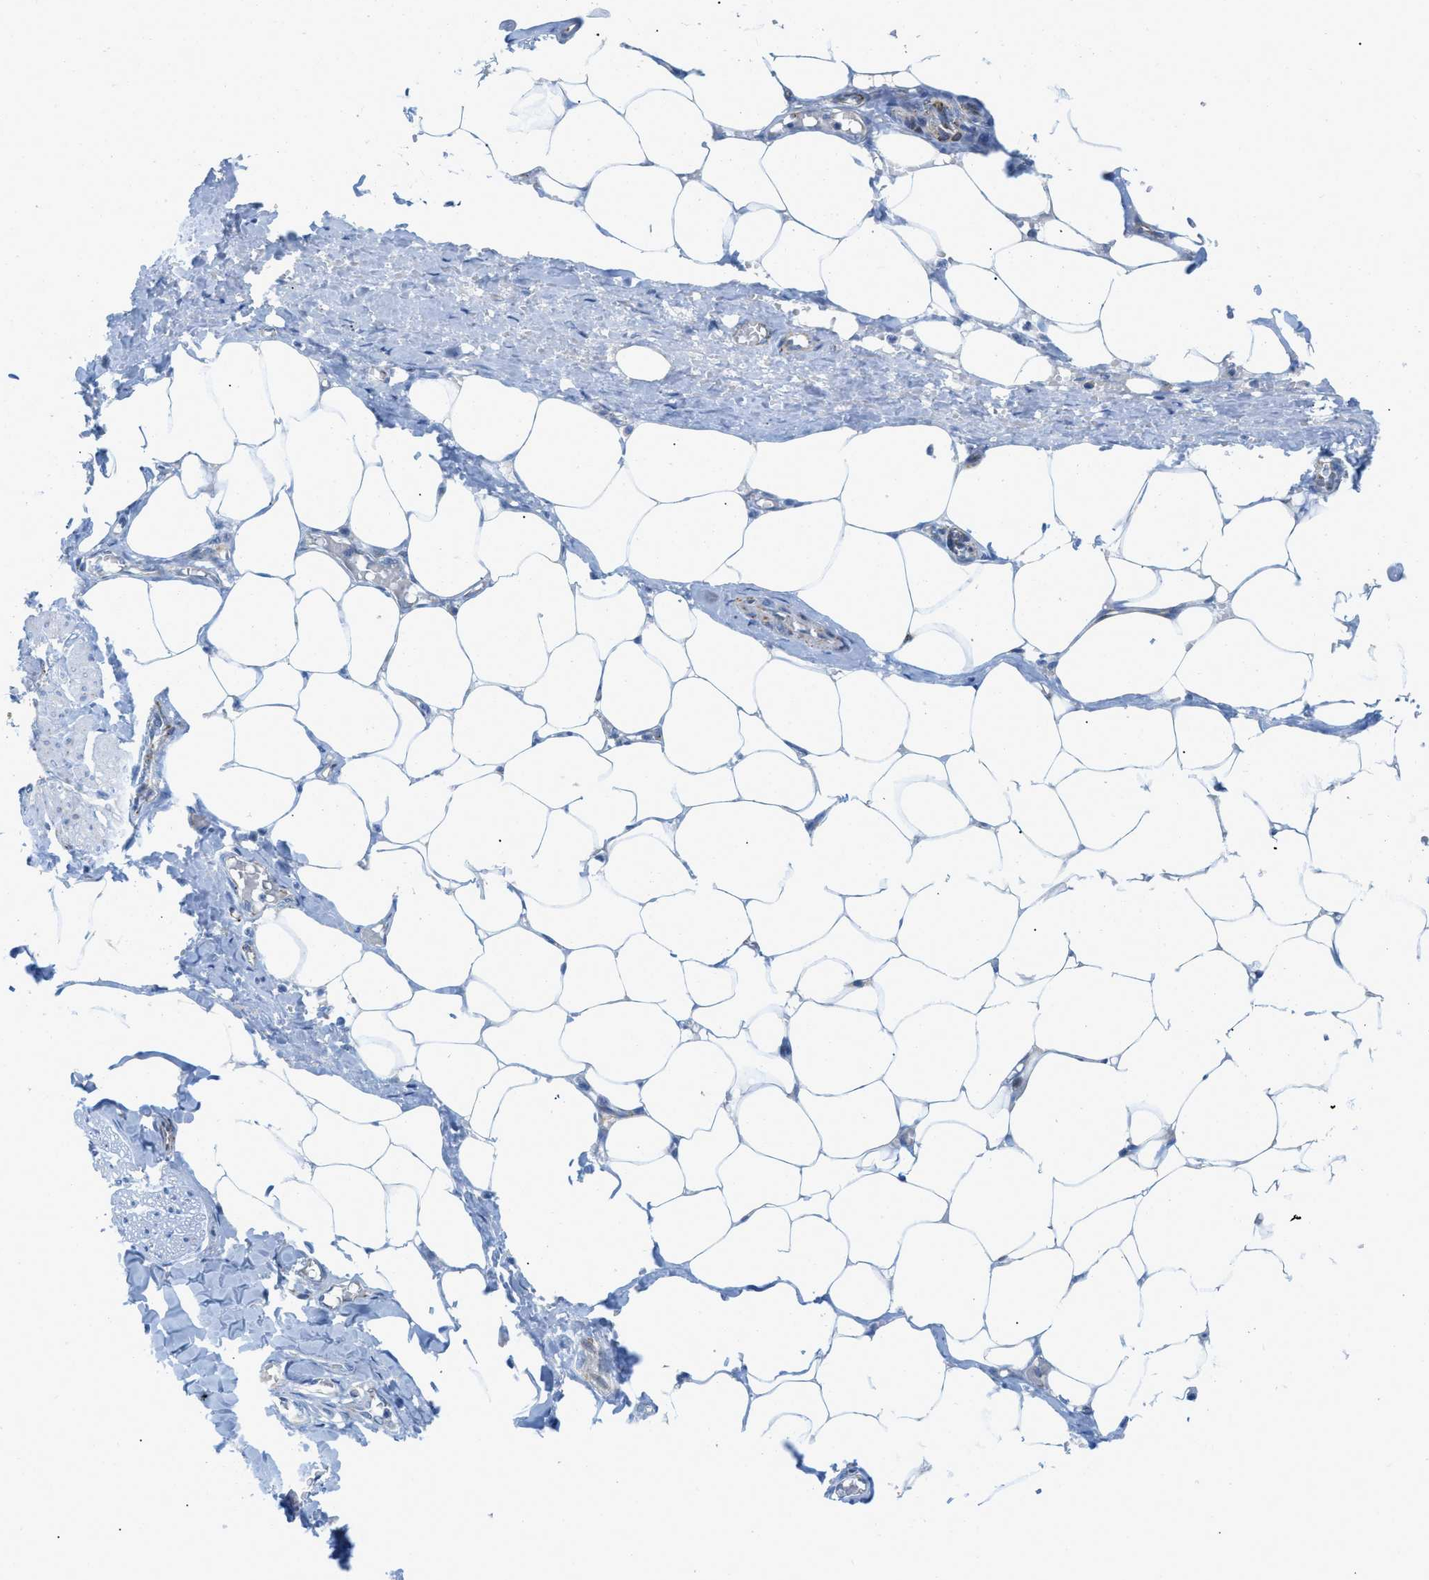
{"staining": {"intensity": "negative", "quantity": "none", "location": "none"}, "tissue": "adipose tissue", "cell_type": "Adipocytes", "image_type": "normal", "snomed": [{"axis": "morphology", "description": "Normal tissue, NOS"}, {"axis": "topography", "description": "Soft tissue"}, {"axis": "topography", "description": "Vascular tissue"}], "caption": "The photomicrograph exhibits no significant positivity in adipocytes of adipose tissue.", "gene": "RBBP9", "patient": {"sex": "female", "age": 35}}